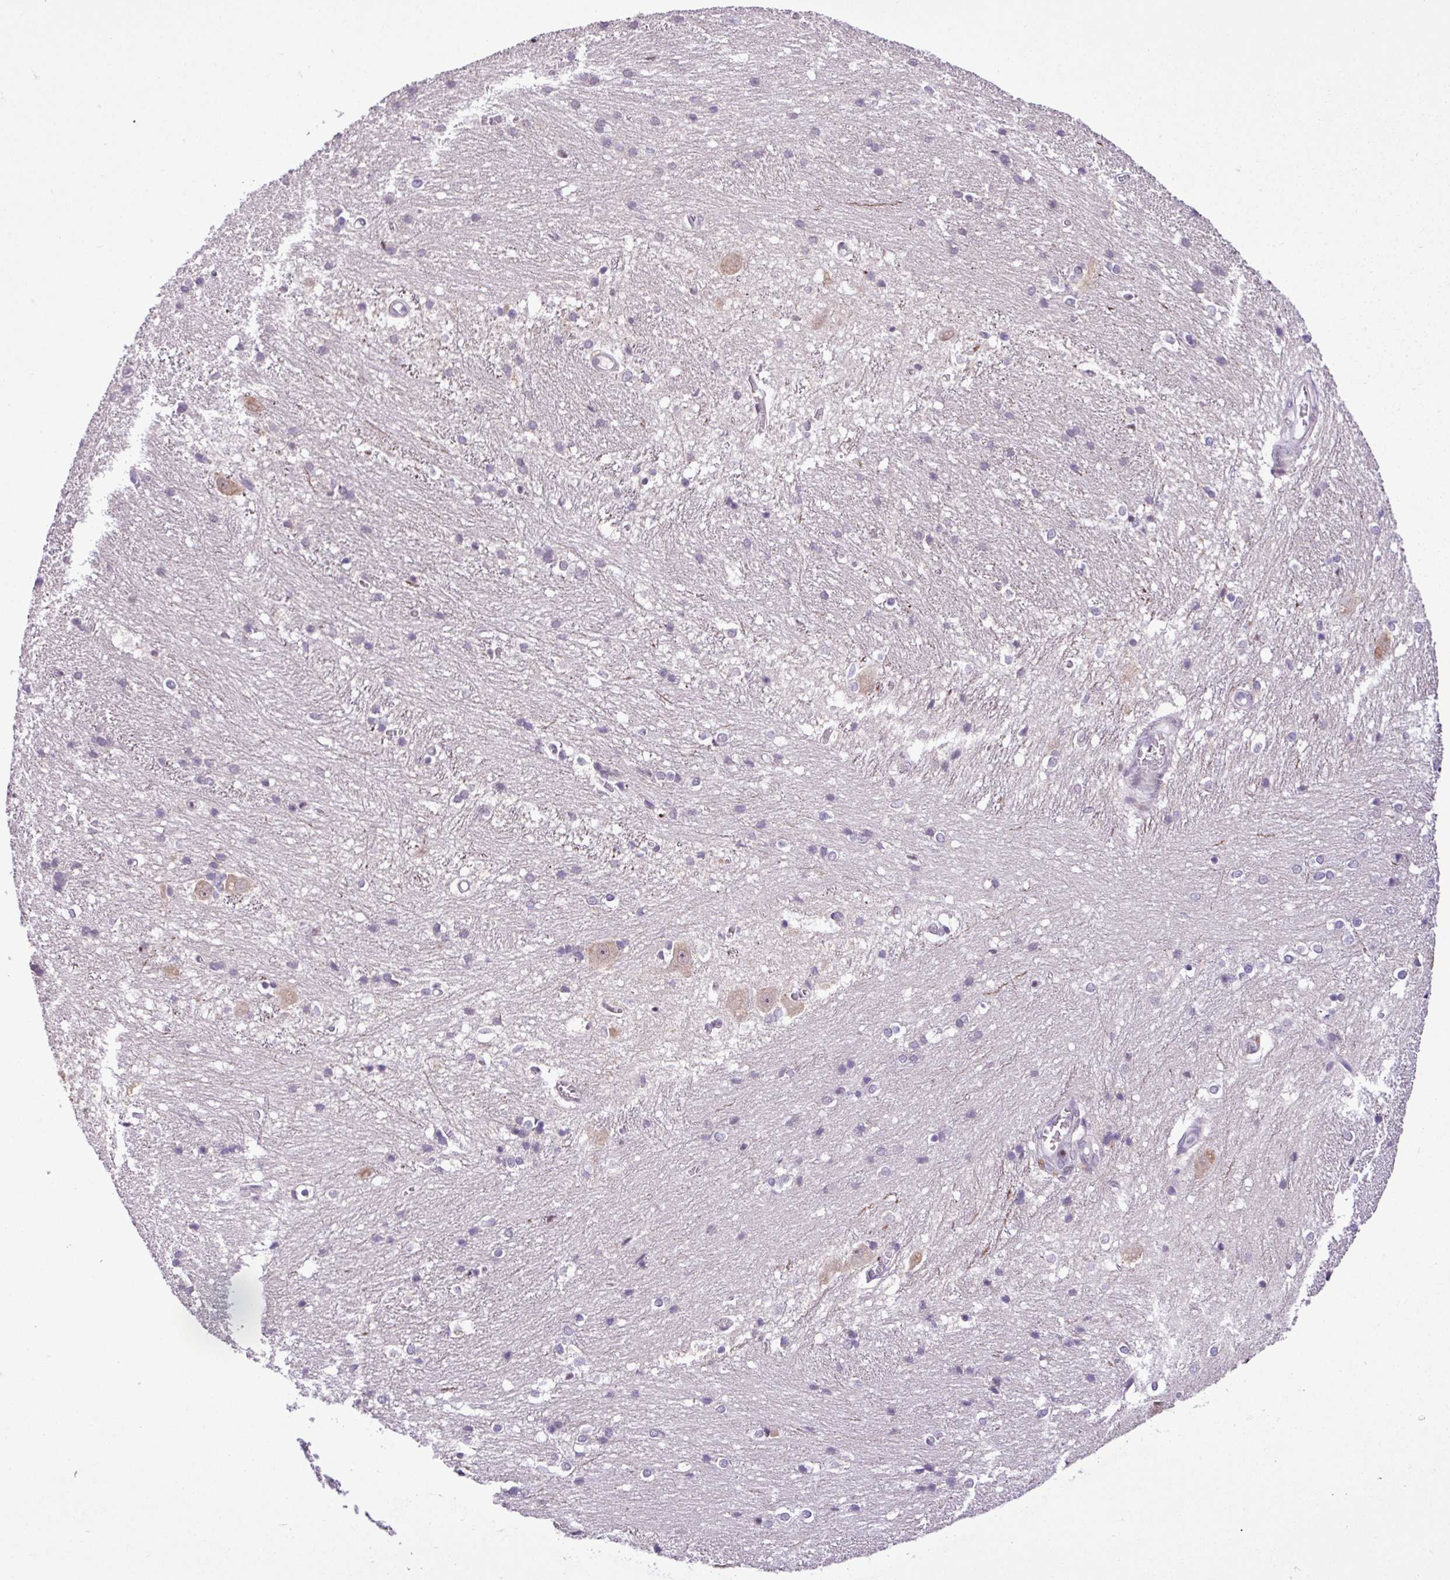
{"staining": {"intensity": "negative", "quantity": "none", "location": "none"}, "tissue": "caudate", "cell_type": "Glial cells", "image_type": "normal", "snomed": [{"axis": "morphology", "description": "Normal tissue, NOS"}, {"axis": "topography", "description": "Lateral ventricle wall"}], "caption": "The photomicrograph exhibits no staining of glial cells in normal caudate.", "gene": "ZNF354A", "patient": {"sex": "male", "age": 37}}